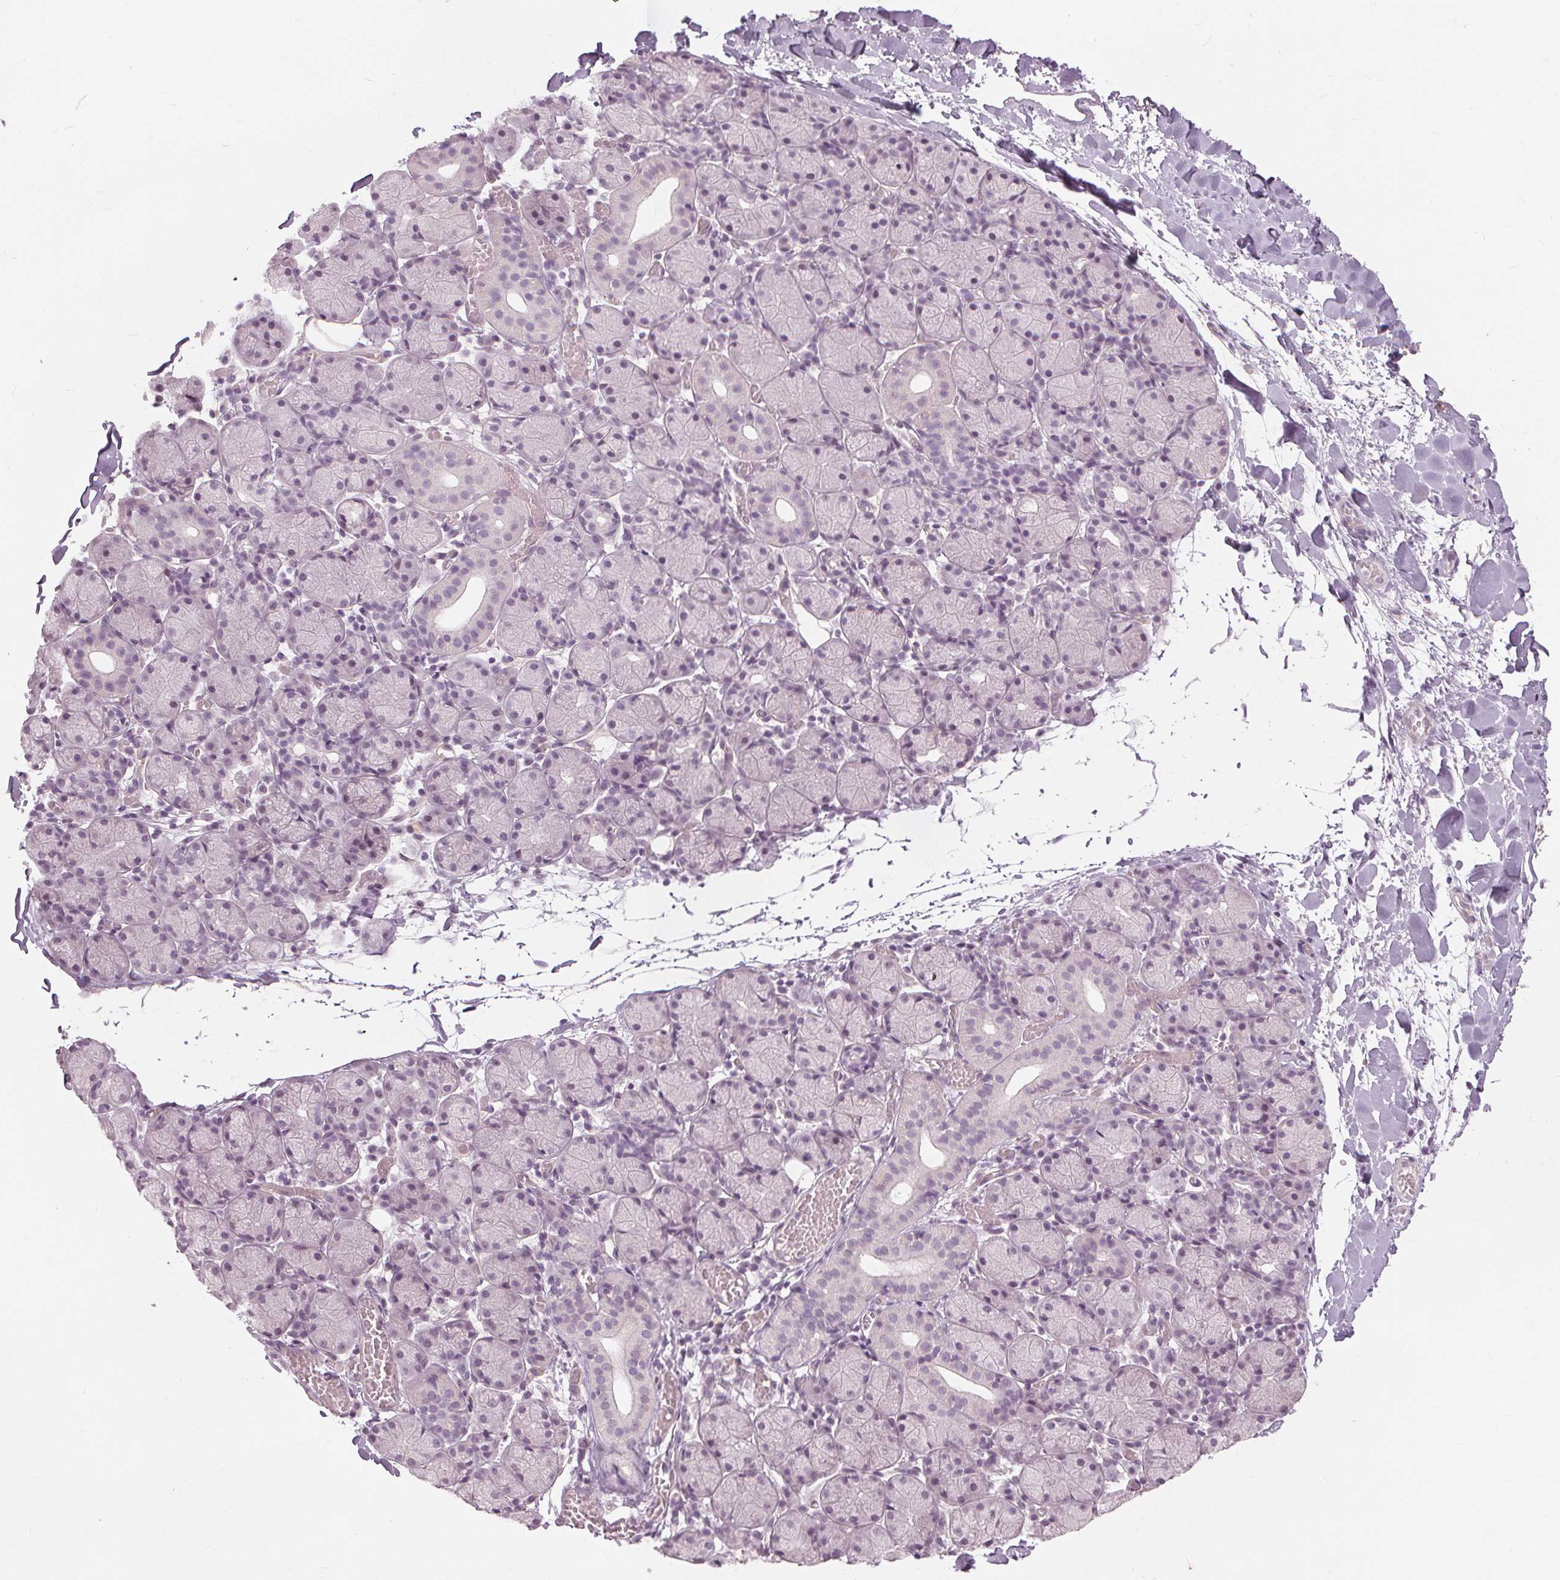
{"staining": {"intensity": "negative", "quantity": "none", "location": "none"}, "tissue": "salivary gland", "cell_type": "Glandular cells", "image_type": "normal", "snomed": [{"axis": "morphology", "description": "Normal tissue, NOS"}, {"axis": "topography", "description": "Salivary gland"}], "caption": "Glandular cells are negative for protein expression in normal human salivary gland.", "gene": "SFTPD", "patient": {"sex": "female", "age": 24}}